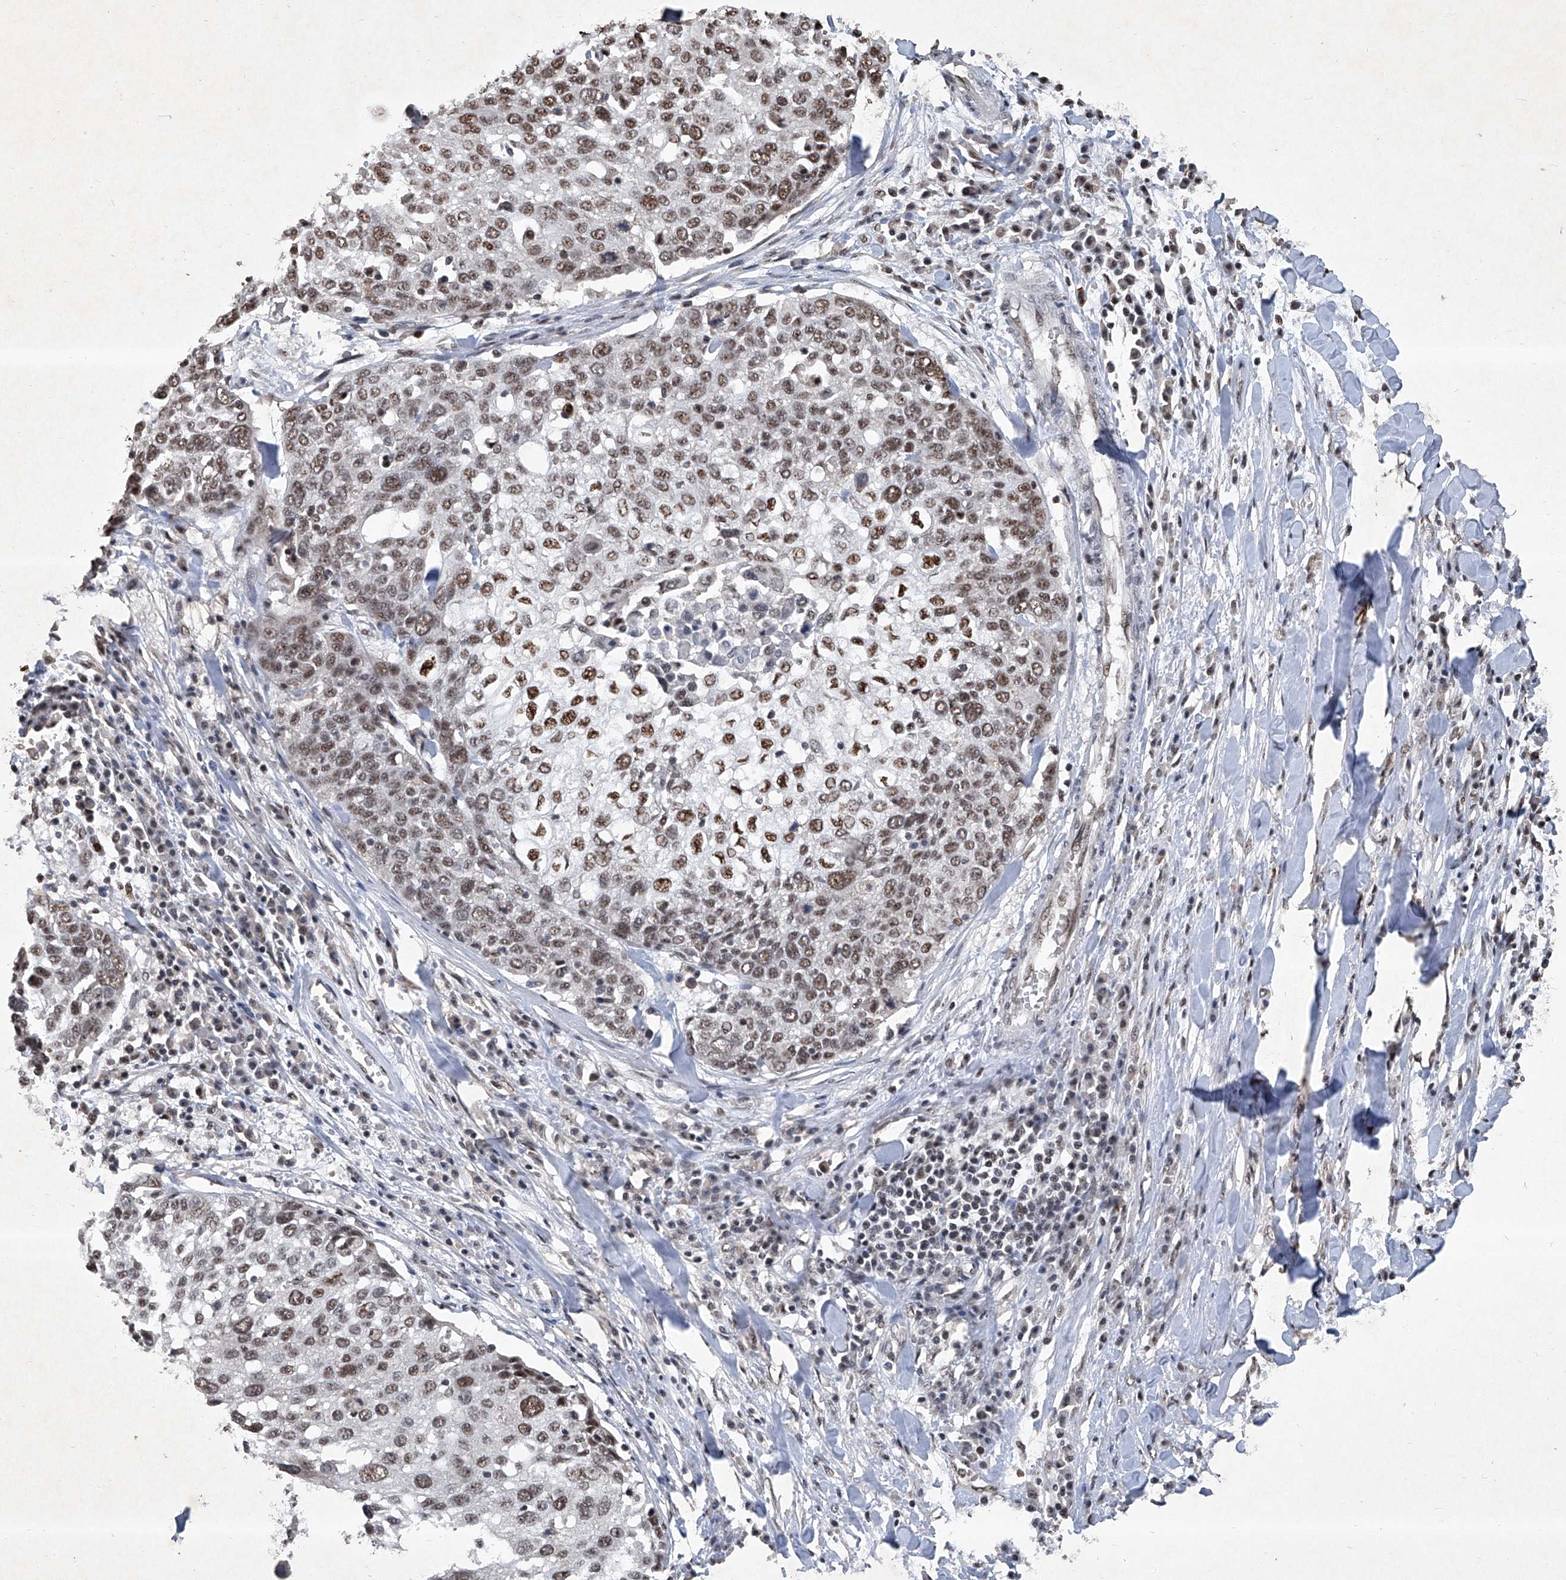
{"staining": {"intensity": "moderate", "quantity": ">75%", "location": "nuclear"}, "tissue": "lung cancer", "cell_type": "Tumor cells", "image_type": "cancer", "snomed": [{"axis": "morphology", "description": "Squamous cell carcinoma, NOS"}, {"axis": "topography", "description": "Lung"}], "caption": "Protein staining exhibits moderate nuclear staining in approximately >75% of tumor cells in lung cancer.", "gene": "DDX39B", "patient": {"sex": "male", "age": 65}}